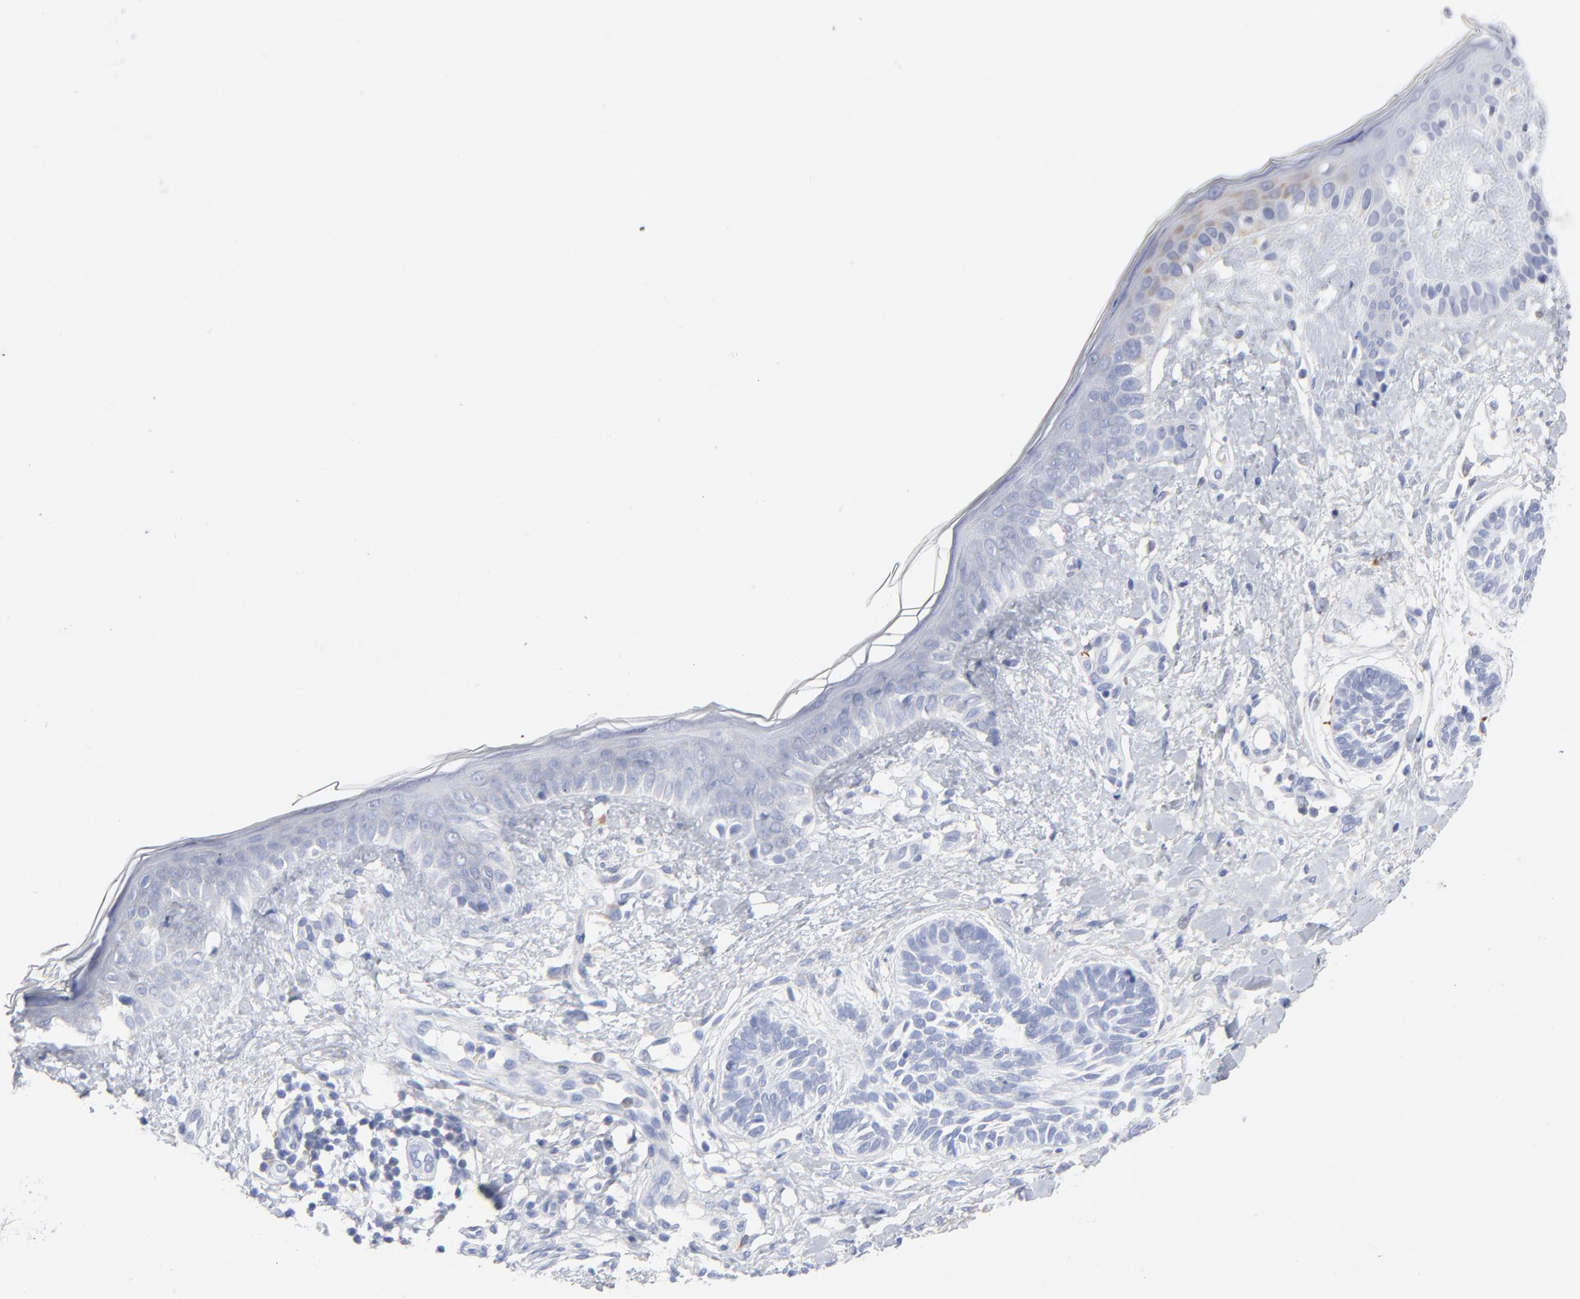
{"staining": {"intensity": "negative", "quantity": "none", "location": "none"}, "tissue": "skin cancer", "cell_type": "Tumor cells", "image_type": "cancer", "snomed": [{"axis": "morphology", "description": "Normal tissue, NOS"}, {"axis": "morphology", "description": "Basal cell carcinoma"}, {"axis": "topography", "description": "Skin"}], "caption": "Tumor cells show no significant protein positivity in skin basal cell carcinoma.", "gene": "CHCHD10", "patient": {"sex": "male", "age": 63}}